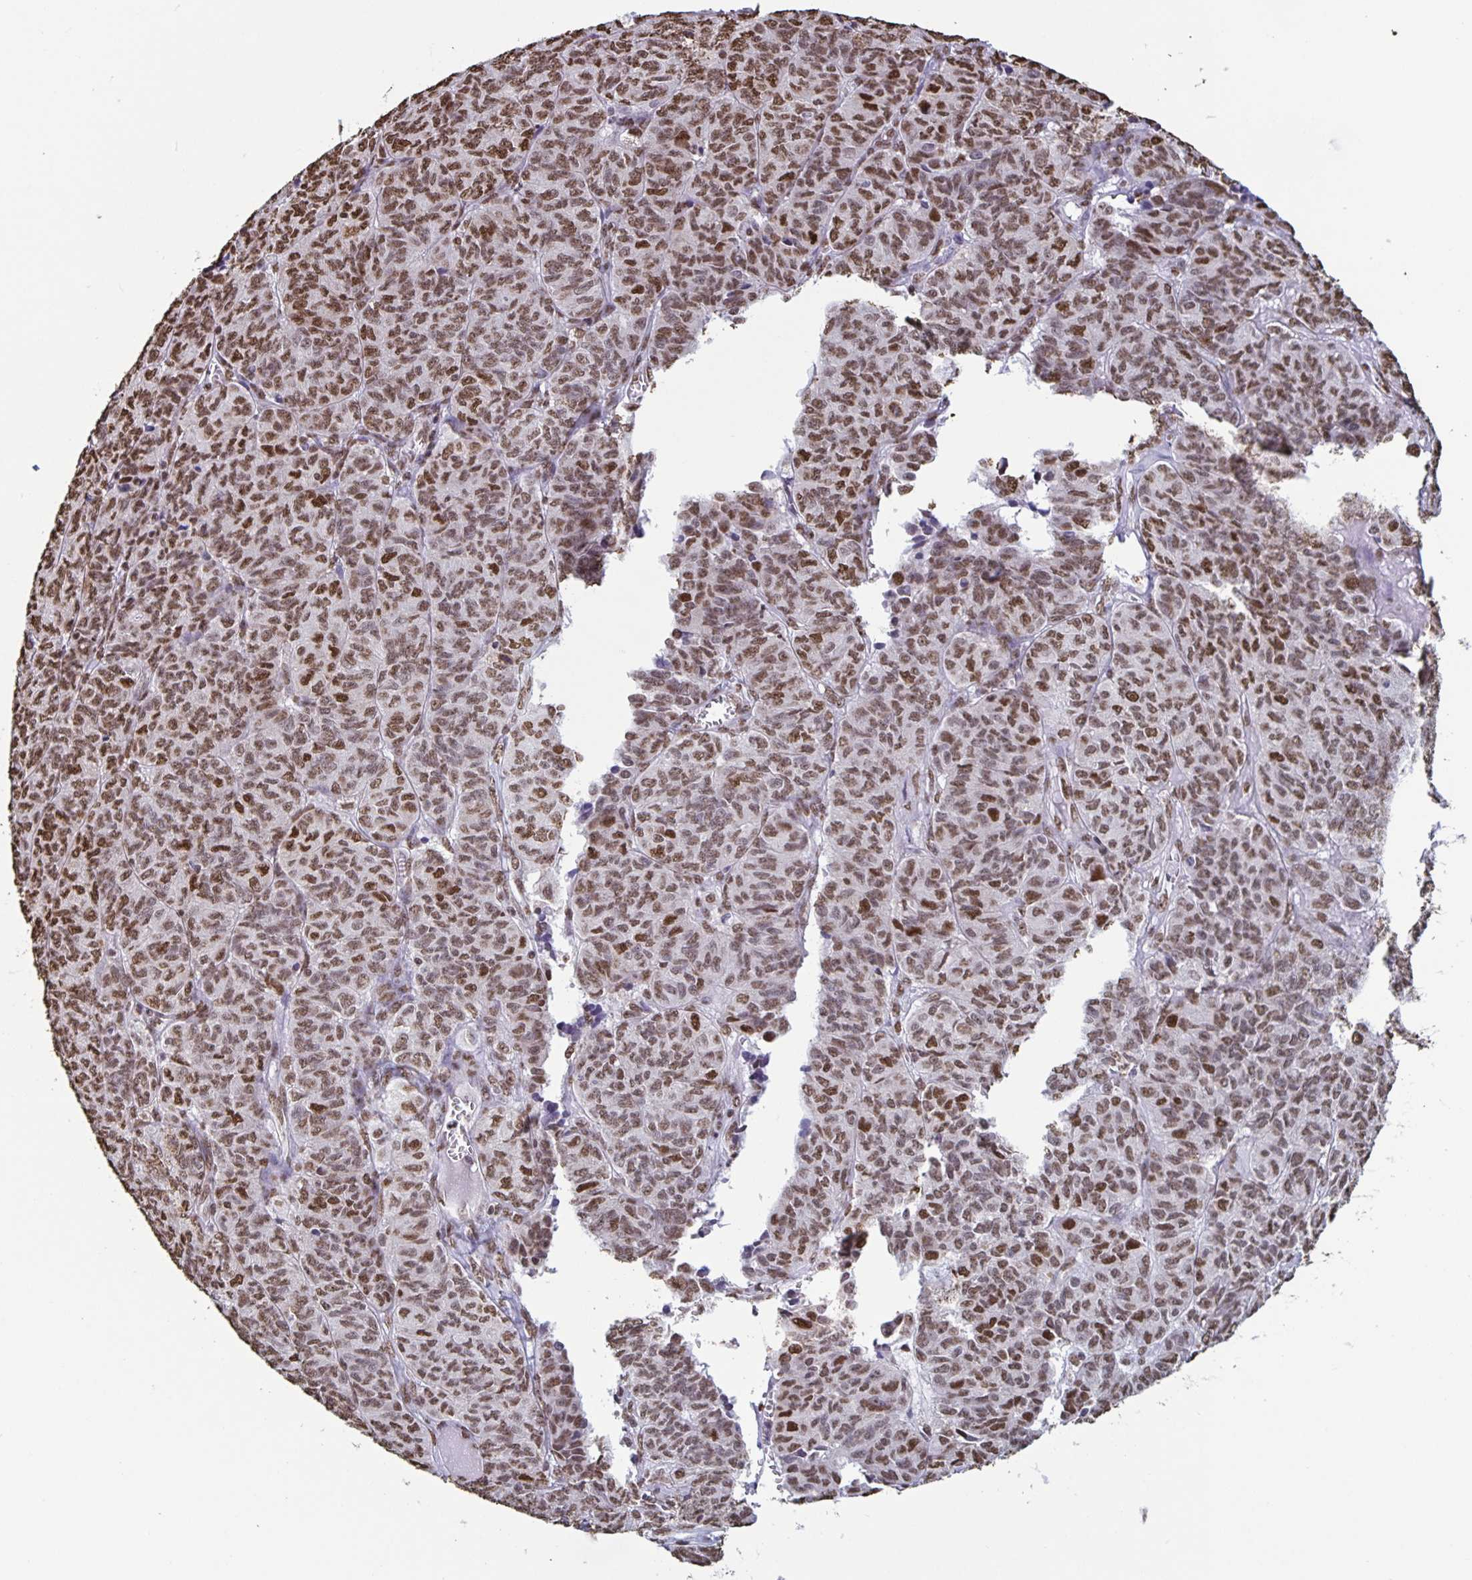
{"staining": {"intensity": "moderate", "quantity": ">75%", "location": "nuclear"}, "tissue": "ovarian cancer", "cell_type": "Tumor cells", "image_type": "cancer", "snomed": [{"axis": "morphology", "description": "Carcinoma, endometroid"}, {"axis": "topography", "description": "Ovary"}], "caption": "A high-resolution histopathology image shows IHC staining of endometroid carcinoma (ovarian), which demonstrates moderate nuclear staining in about >75% of tumor cells. The staining is performed using DAB brown chromogen to label protein expression. The nuclei are counter-stained blue using hematoxylin.", "gene": "DUT", "patient": {"sex": "female", "age": 80}}